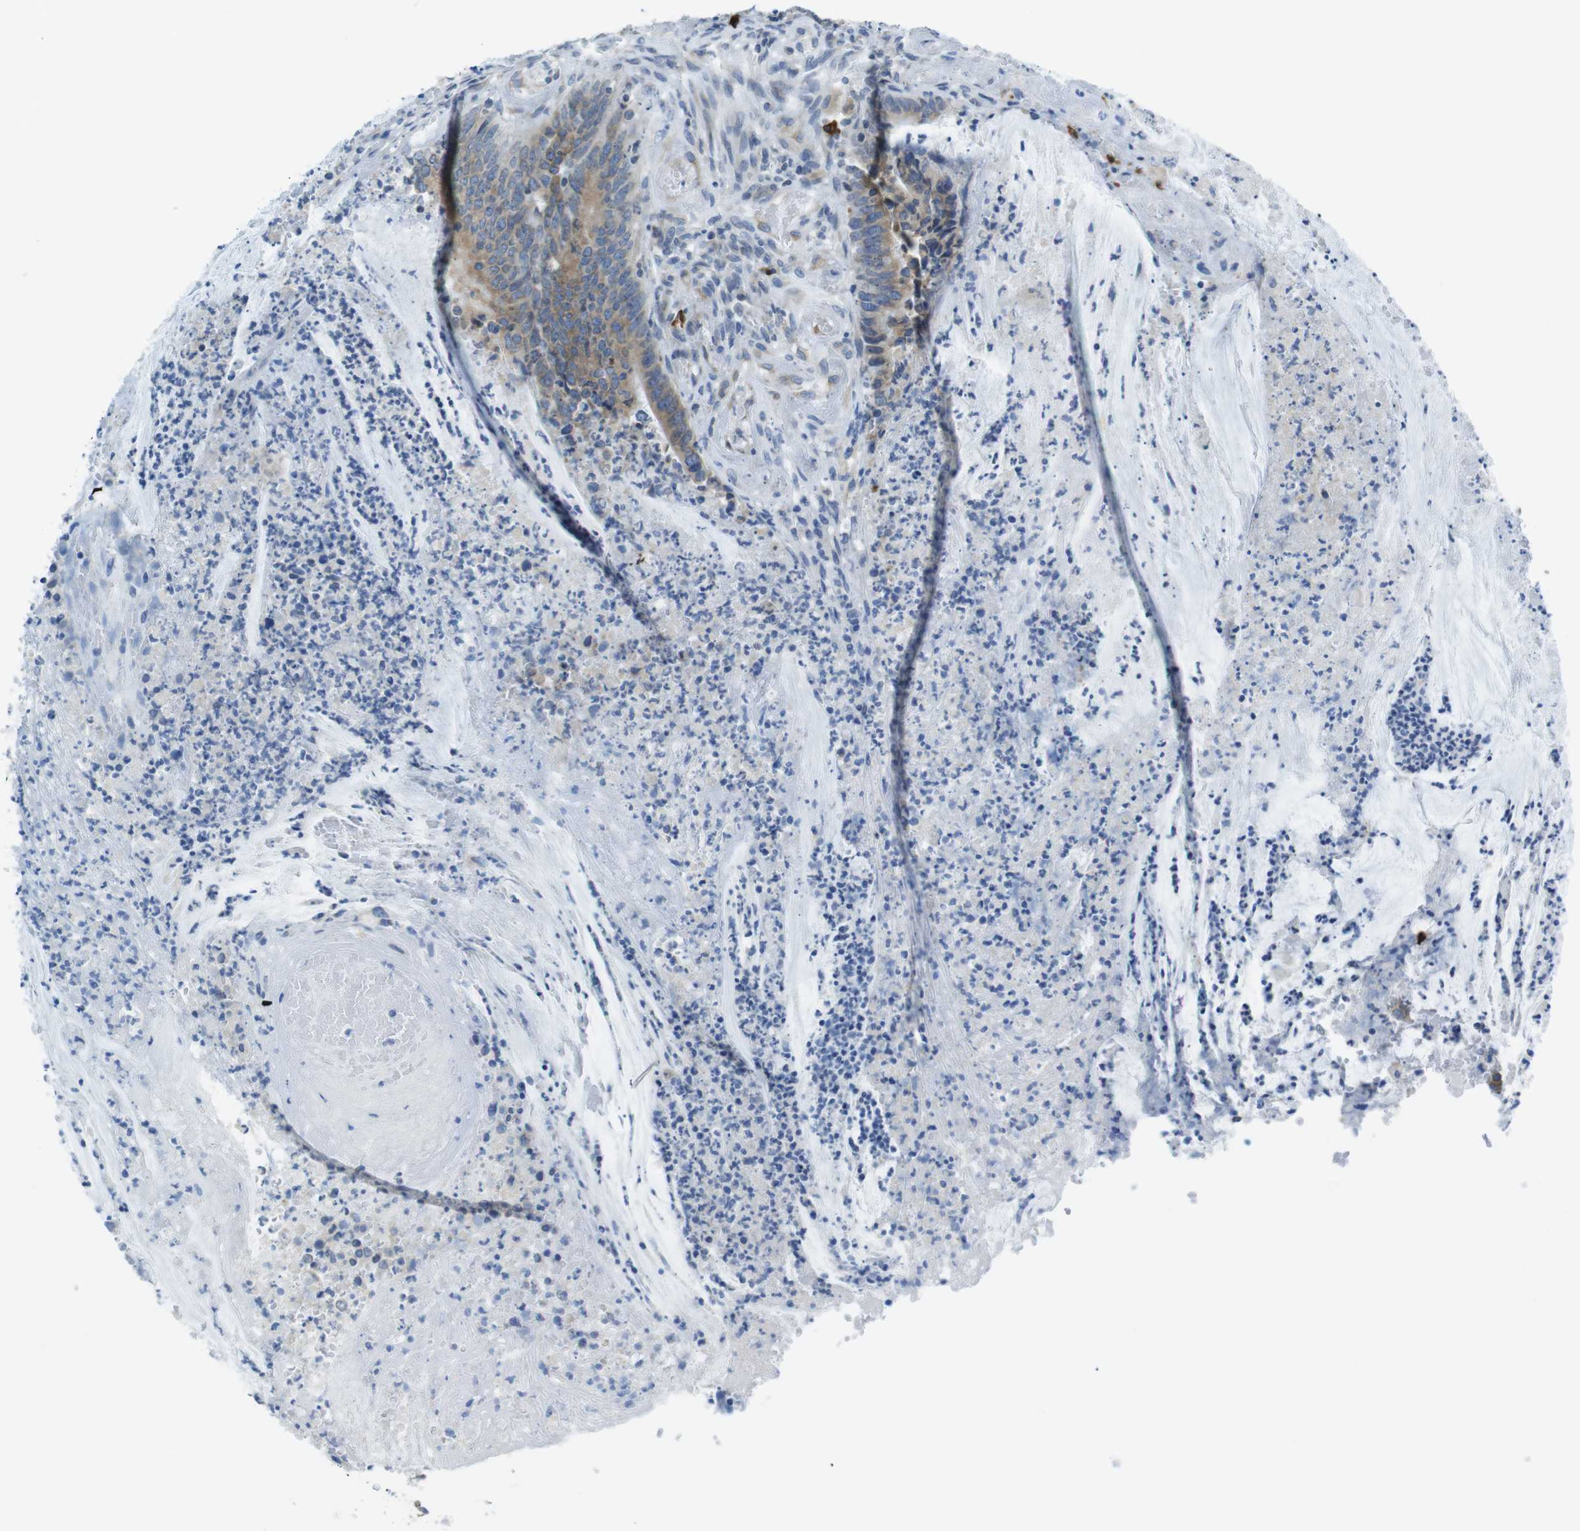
{"staining": {"intensity": "moderate", "quantity": ">75%", "location": "cytoplasmic/membranous"}, "tissue": "colorectal cancer", "cell_type": "Tumor cells", "image_type": "cancer", "snomed": [{"axis": "morphology", "description": "Adenocarcinoma, NOS"}, {"axis": "topography", "description": "Rectum"}], "caption": "Immunohistochemistry of human adenocarcinoma (colorectal) reveals medium levels of moderate cytoplasmic/membranous staining in about >75% of tumor cells. (DAB (3,3'-diaminobenzidine) IHC with brightfield microscopy, high magnification).", "gene": "CLPTM1L", "patient": {"sex": "female", "age": 66}}